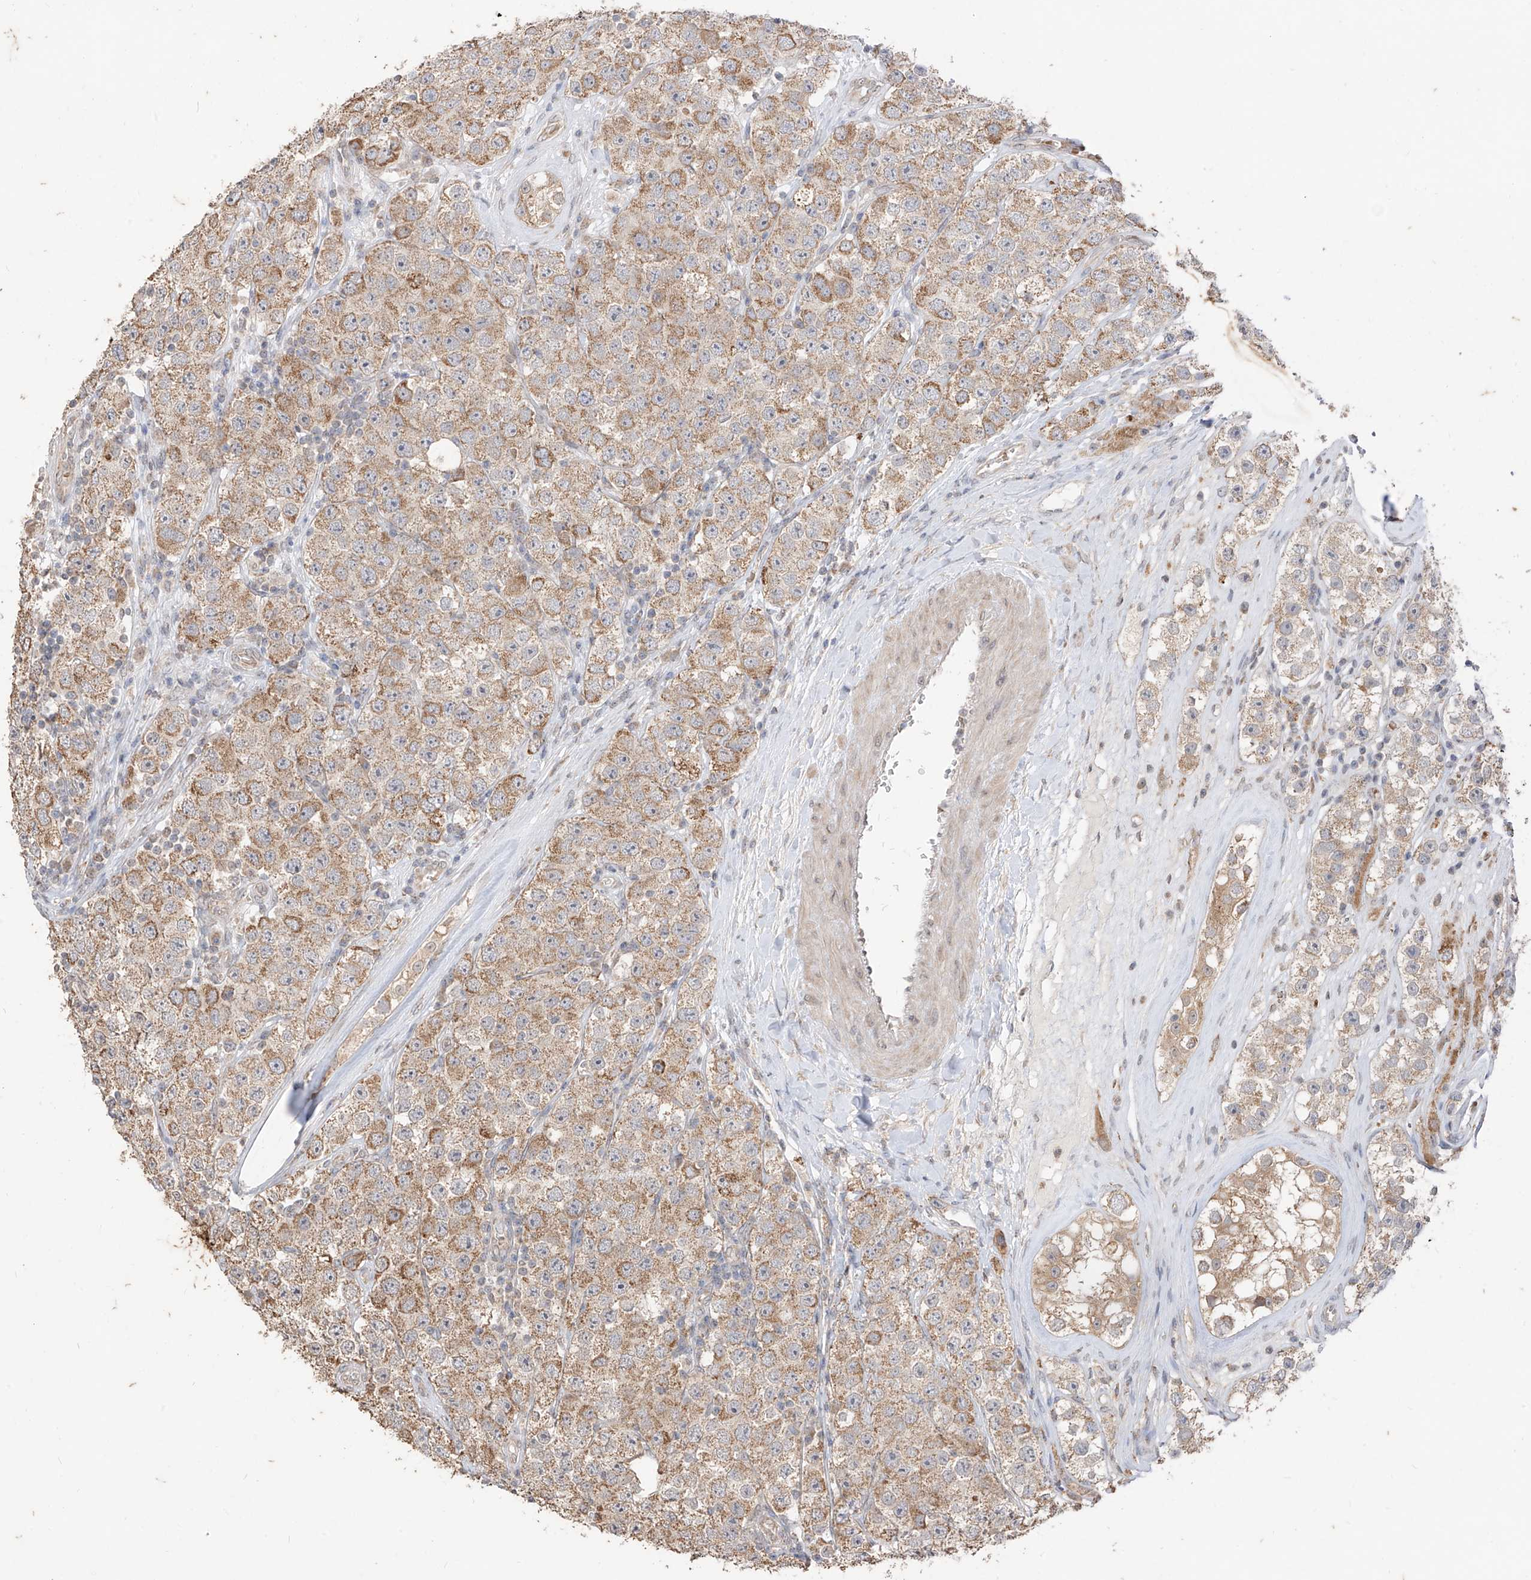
{"staining": {"intensity": "moderate", "quantity": ">75%", "location": "cytoplasmic/membranous"}, "tissue": "testis cancer", "cell_type": "Tumor cells", "image_type": "cancer", "snomed": [{"axis": "morphology", "description": "Seminoma, NOS"}, {"axis": "topography", "description": "Testis"}], "caption": "IHC staining of testis seminoma, which reveals medium levels of moderate cytoplasmic/membranous expression in about >75% of tumor cells indicating moderate cytoplasmic/membranous protein expression. The staining was performed using DAB (3,3'-diaminobenzidine) (brown) for protein detection and nuclei were counterstained in hematoxylin (blue).", "gene": "MTUS2", "patient": {"sex": "male", "age": 28}}